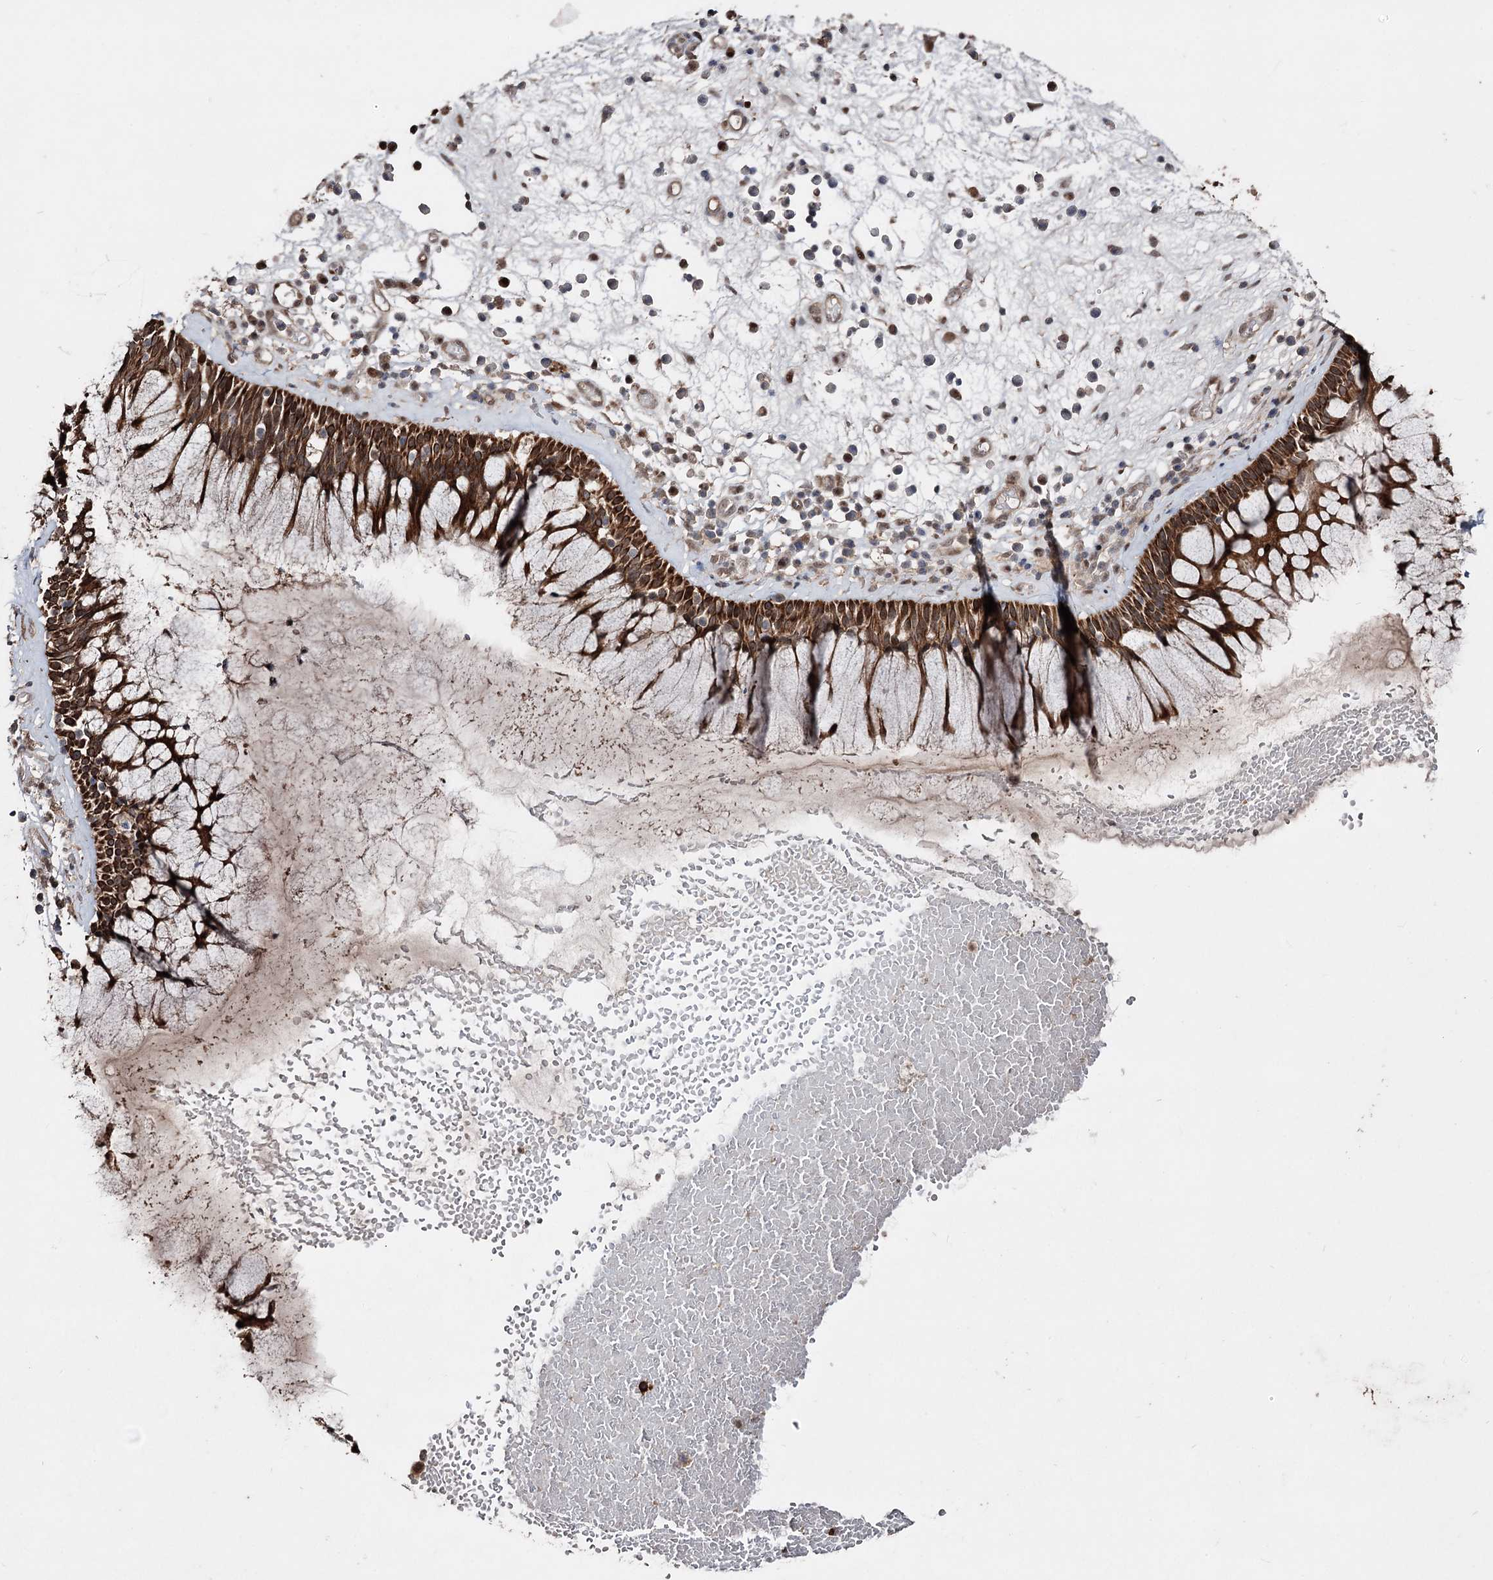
{"staining": {"intensity": "strong", "quantity": ">75%", "location": "cytoplasmic/membranous"}, "tissue": "nasopharynx", "cell_type": "Respiratory epithelial cells", "image_type": "normal", "snomed": [{"axis": "morphology", "description": "Normal tissue, NOS"}, {"axis": "morphology", "description": "Inflammation, NOS"}, {"axis": "topography", "description": "Nasopharynx"}], "caption": "Immunohistochemistry (IHC) staining of benign nasopharynx, which exhibits high levels of strong cytoplasmic/membranous expression in approximately >75% of respiratory epithelial cells indicating strong cytoplasmic/membranous protein staining. The staining was performed using DAB (3,3'-diaminobenzidine) (brown) for protein detection and nuclei were counterstained in hematoxylin (blue).", "gene": "CPNE8", "patient": {"sex": "male", "age": 70}}